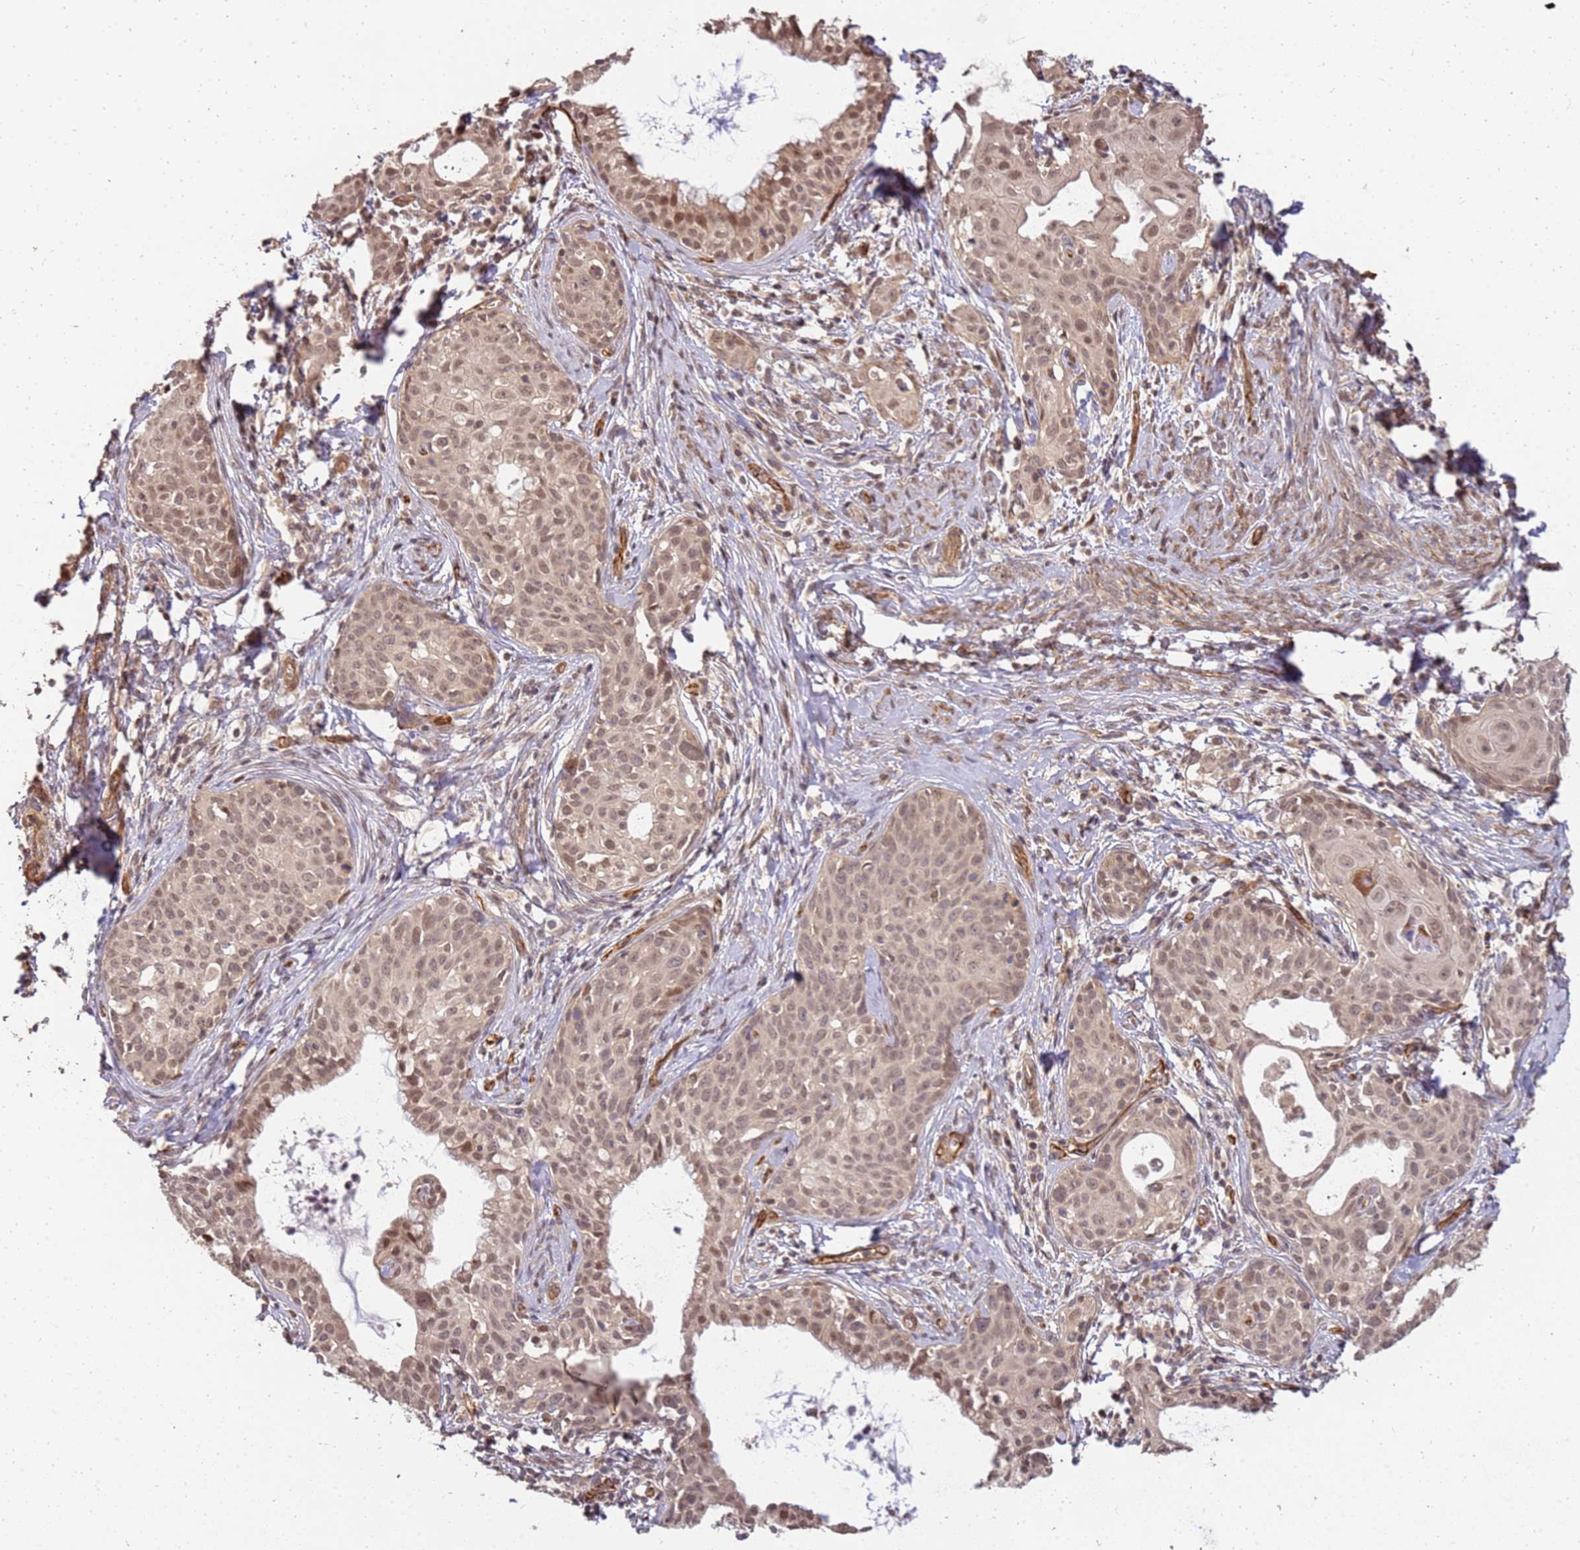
{"staining": {"intensity": "moderate", "quantity": ">75%", "location": "nuclear"}, "tissue": "cervical cancer", "cell_type": "Tumor cells", "image_type": "cancer", "snomed": [{"axis": "morphology", "description": "Squamous cell carcinoma, NOS"}, {"axis": "topography", "description": "Cervix"}], "caption": "Cervical cancer tissue reveals moderate nuclear positivity in about >75% of tumor cells, visualized by immunohistochemistry. (Stains: DAB in brown, nuclei in blue, Microscopy: brightfield microscopy at high magnification).", "gene": "ST18", "patient": {"sex": "female", "age": 52}}